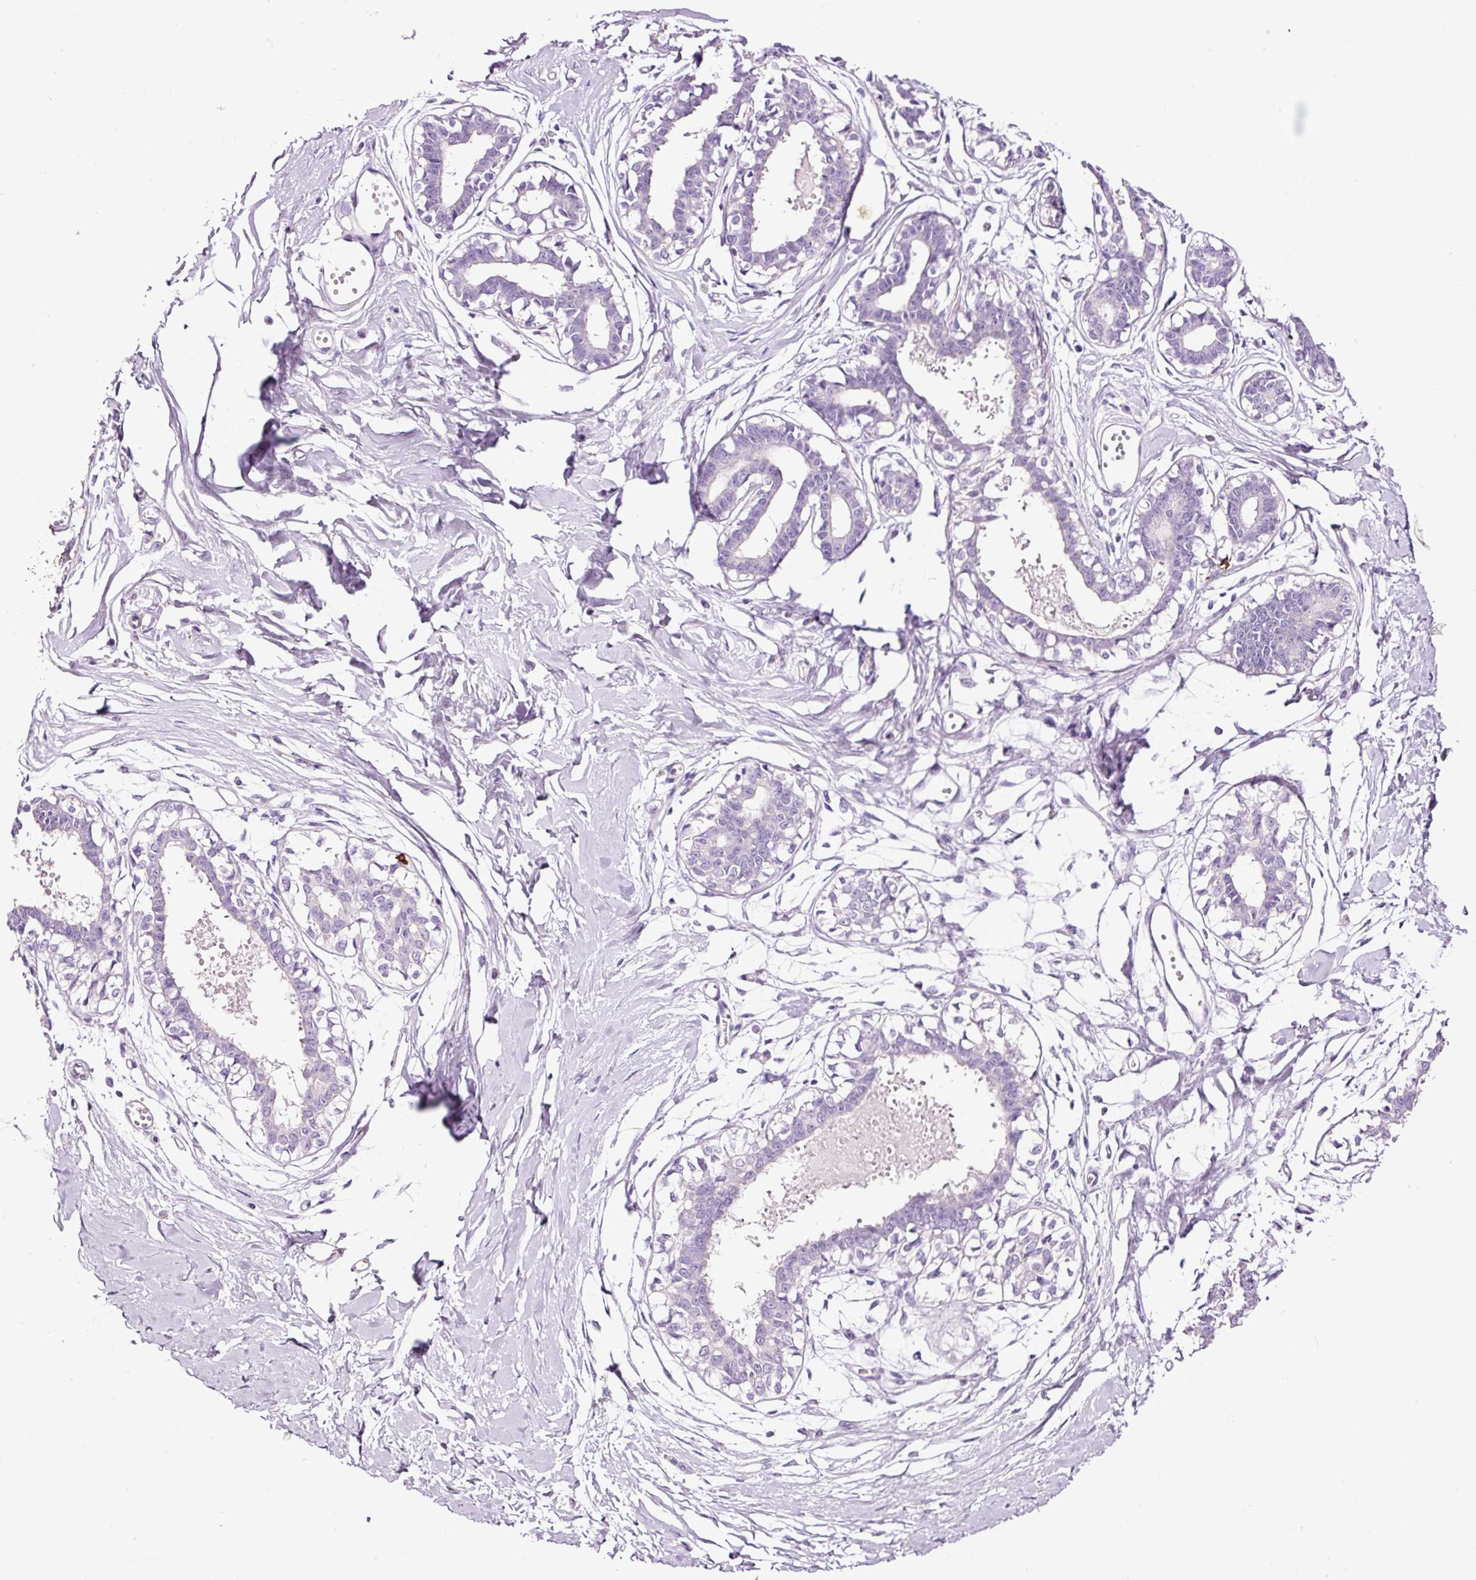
{"staining": {"intensity": "negative", "quantity": "none", "location": "none"}, "tissue": "breast", "cell_type": "Adipocytes", "image_type": "normal", "snomed": [{"axis": "morphology", "description": "Normal tissue, NOS"}, {"axis": "topography", "description": "Breast"}], "caption": "The image shows no staining of adipocytes in unremarkable breast.", "gene": "PAM", "patient": {"sex": "female", "age": 45}}